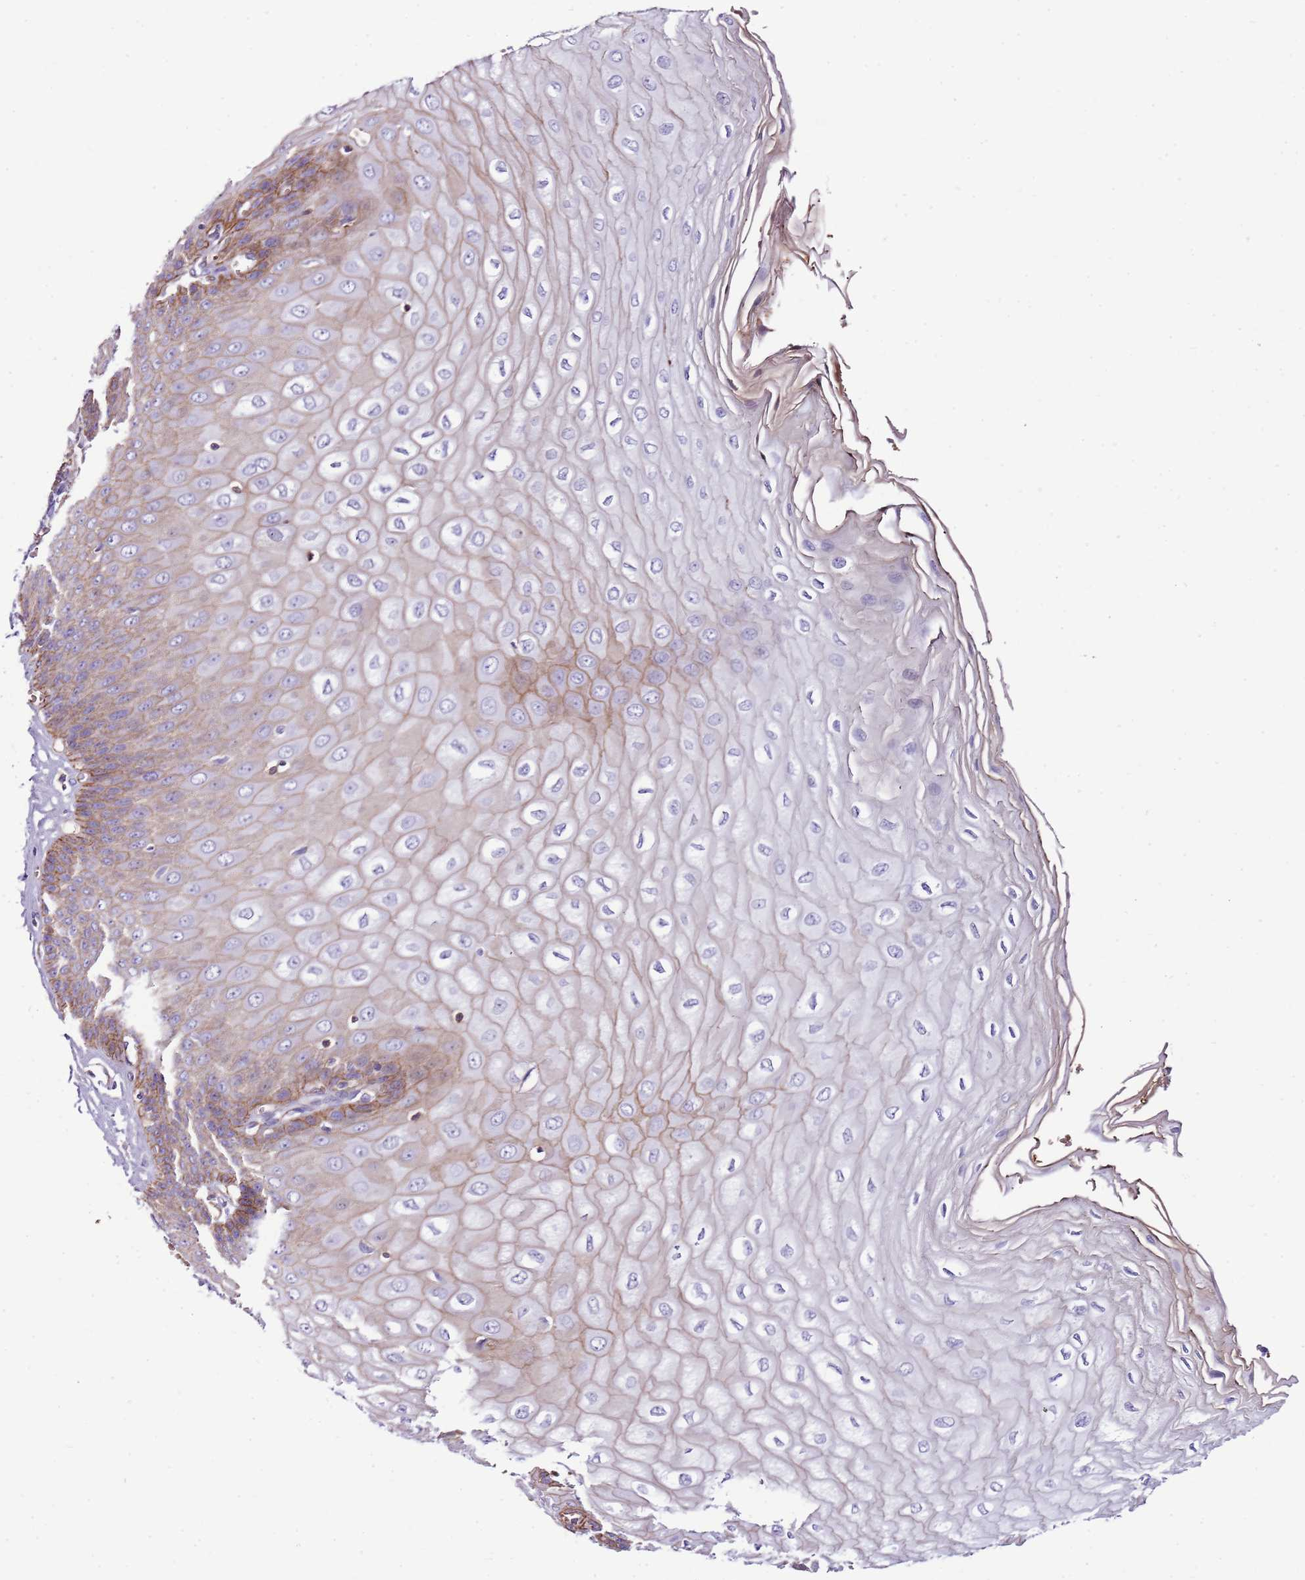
{"staining": {"intensity": "weak", "quantity": "25%-75%", "location": "cytoplasmic/membranous"}, "tissue": "esophagus", "cell_type": "Squamous epithelial cells", "image_type": "normal", "snomed": [{"axis": "morphology", "description": "Normal tissue, NOS"}, {"axis": "topography", "description": "Esophagus"}], "caption": "High-power microscopy captured an IHC image of unremarkable esophagus, revealing weak cytoplasmic/membranous positivity in about 25%-75% of squamous epithelial cells. The staining was performed using DAB (3,3'-diaminobenzidine) to visualize the protein expression in brown, while the nuclei were stained in blue with hematoxylin (Magnification: 20x).", "gene": "GFRAL", "patient": {"sex": "male", "age": 60}}